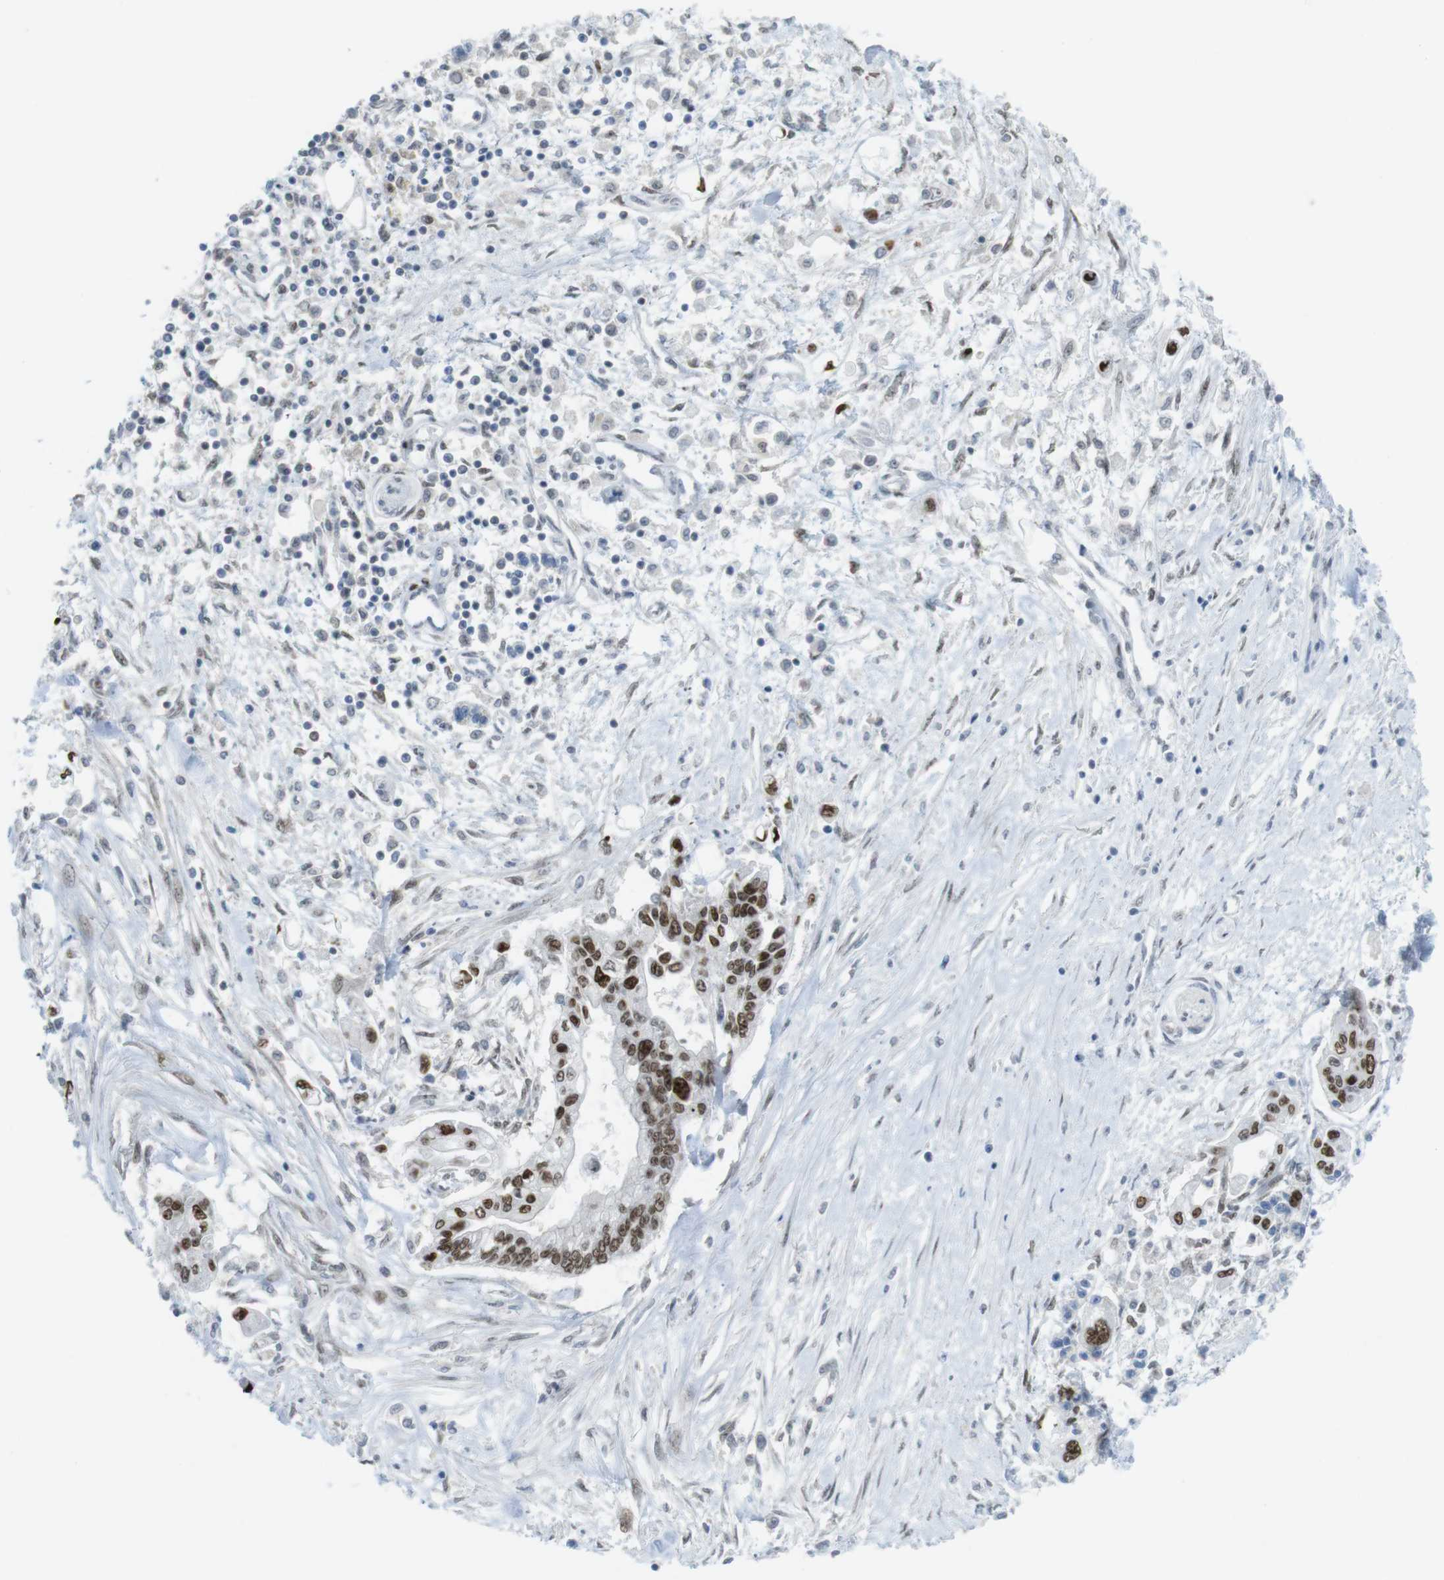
{"staining": {"intensity": "strong", "quantity": ">75%", "location": "nuclear"}, "tissue": "pancreatic cancer", "cell_type": "Tumor cells", "image_type": "cancer", "snomed": [{"axis": "morphology", "description": "Adenocarcinoma, NOS"}, {"axis": "topography", "description": "Pancreas"}], "caption": "DAB immunohistochemical staining of pancreatic cancer shows strong nuclear protein expression in about >75% of tumor cells.", "gene": "RCC1", "patient": {"sex": "female", "age": 77}}